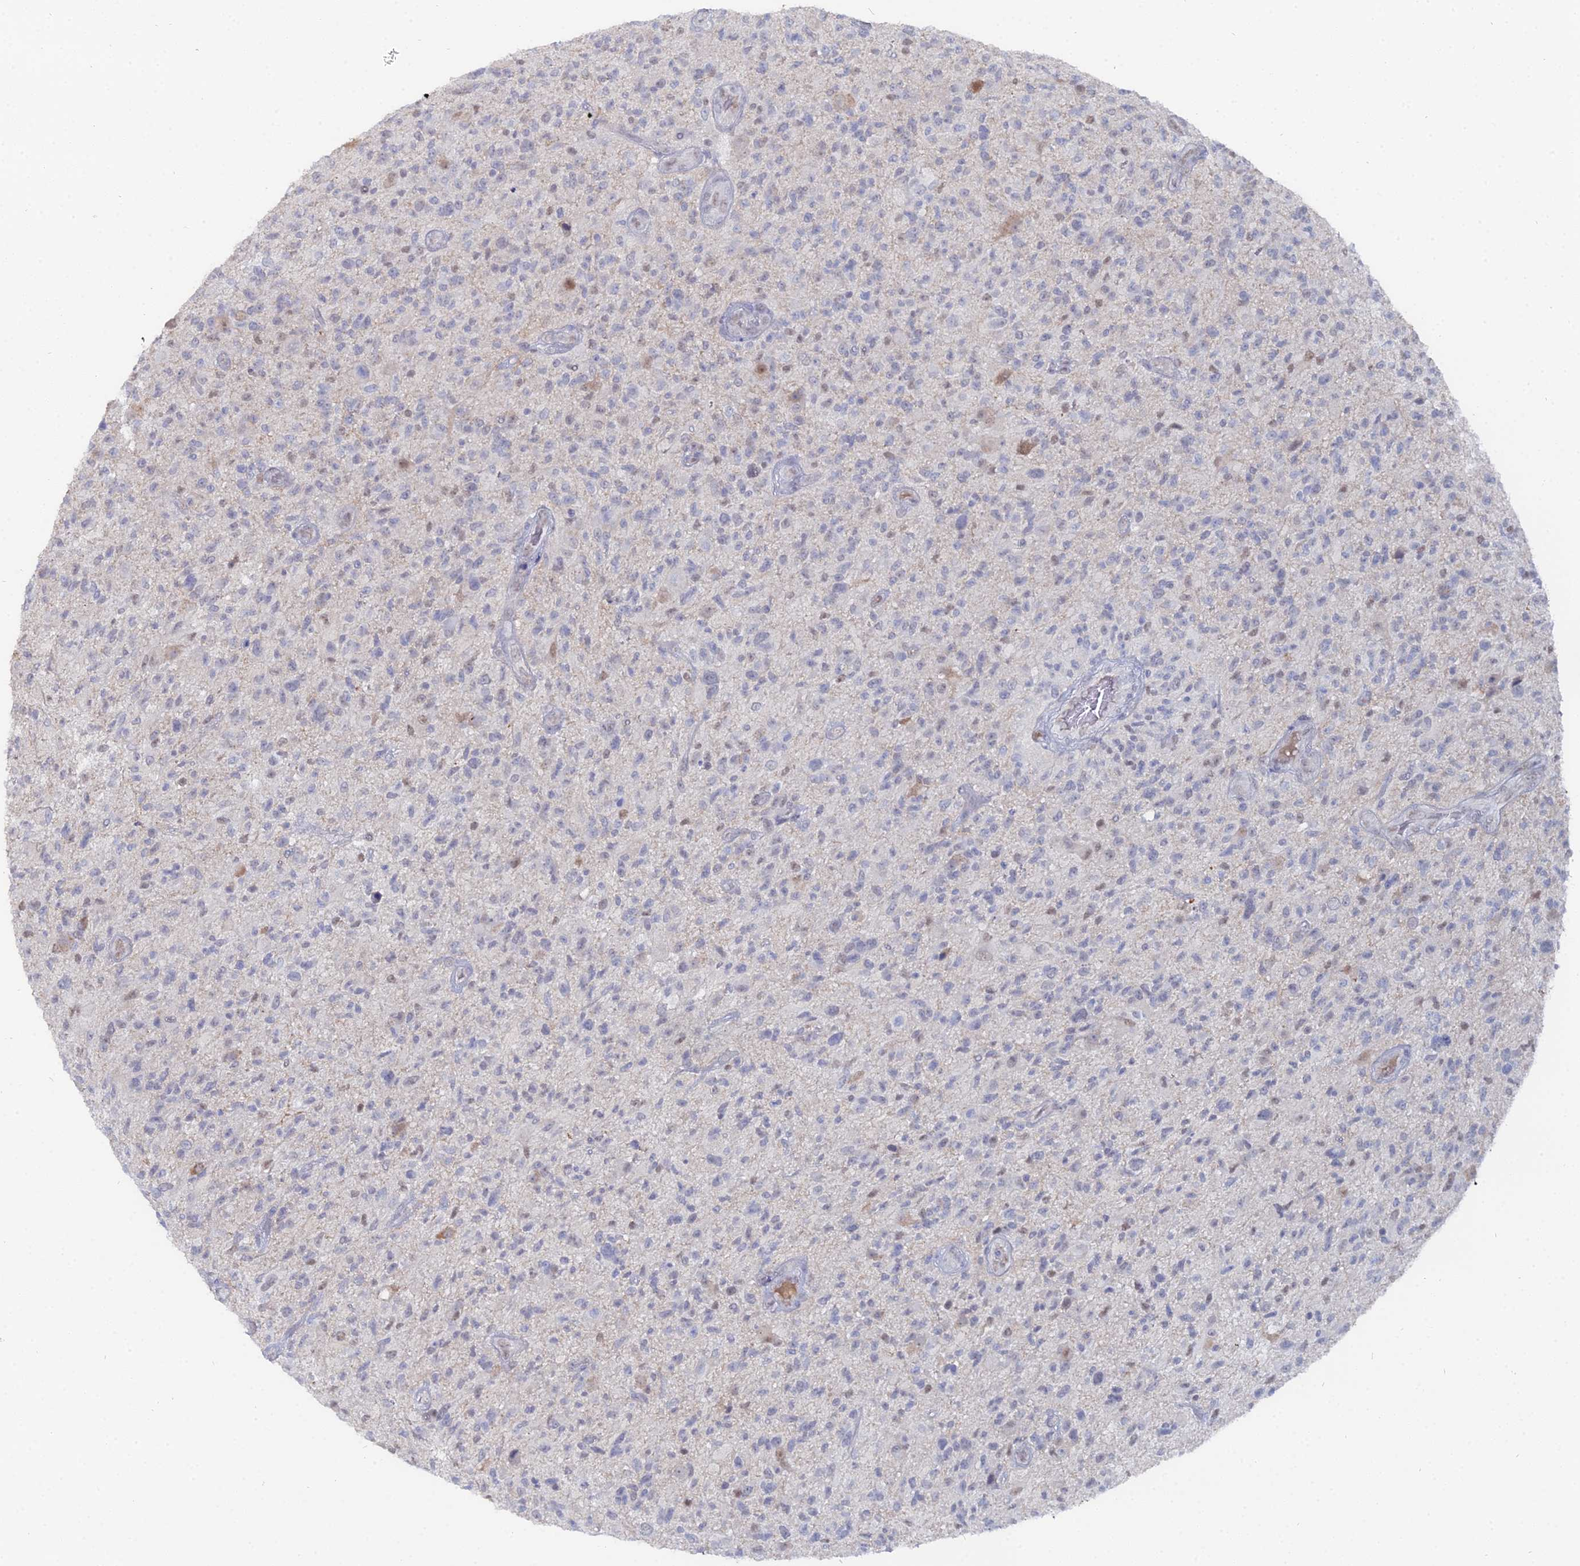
{"staining": {"intensity": "negative", "quantity": "none", "location": "none"}, "tissue": "glioma", "cell_type": "Tumor cells", "image_type": "cancer", "snomed": [{"axis": "morphology", "description": "Glioma, malignant, High grade"}, {"axis": "topography", "description": "Brain"}], "caption": "Tumor cells show no significant protein expression in glioma. (DAB immunohistochemistry, high magnification).", "gene": "THAP4", "patient": {"sex": "male", "age": 47}}